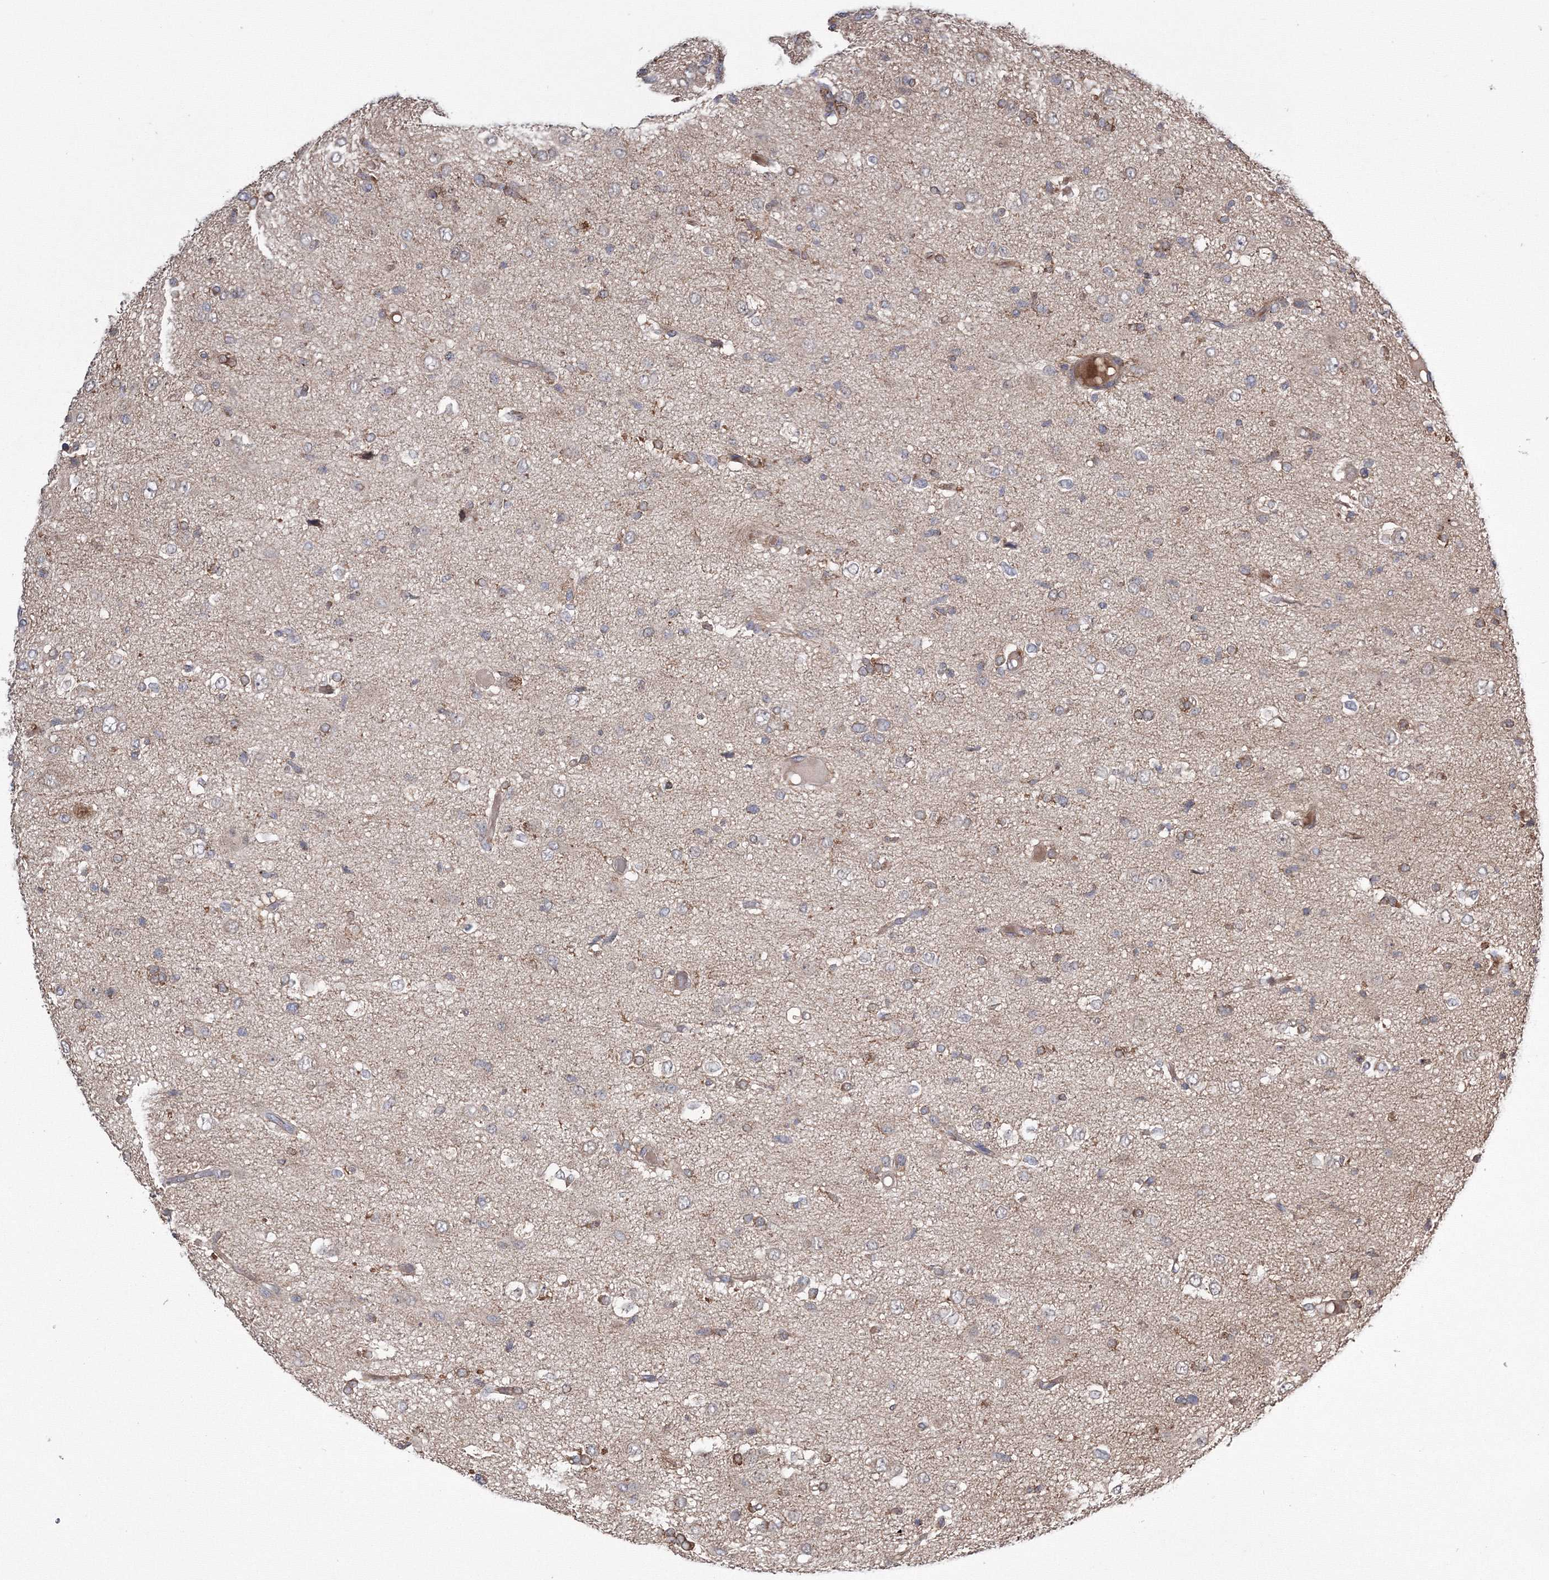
{"staining": {"intensity": "weak", "quantity": "<25%", "location": "cytoplasmic/membranous"}, "tissue": "glioma", "cell_type": "Tumor cells", "image_type": "cancer", "snomed": [{"axis": "morphology", "description": "Glioma, malignant, High grade"}, {"axis": "topography", "description": "Brain"}], "caption": "This micrograph is of high-grade glioma (malignant) stained with immunohistochemistry (IHC) to label a protein in brown with the nuclei are counter-stained blue. There is no expression in tumor cells.", "gene": "RANBP3L", "patient": {"sex": "female", "age": 59}}